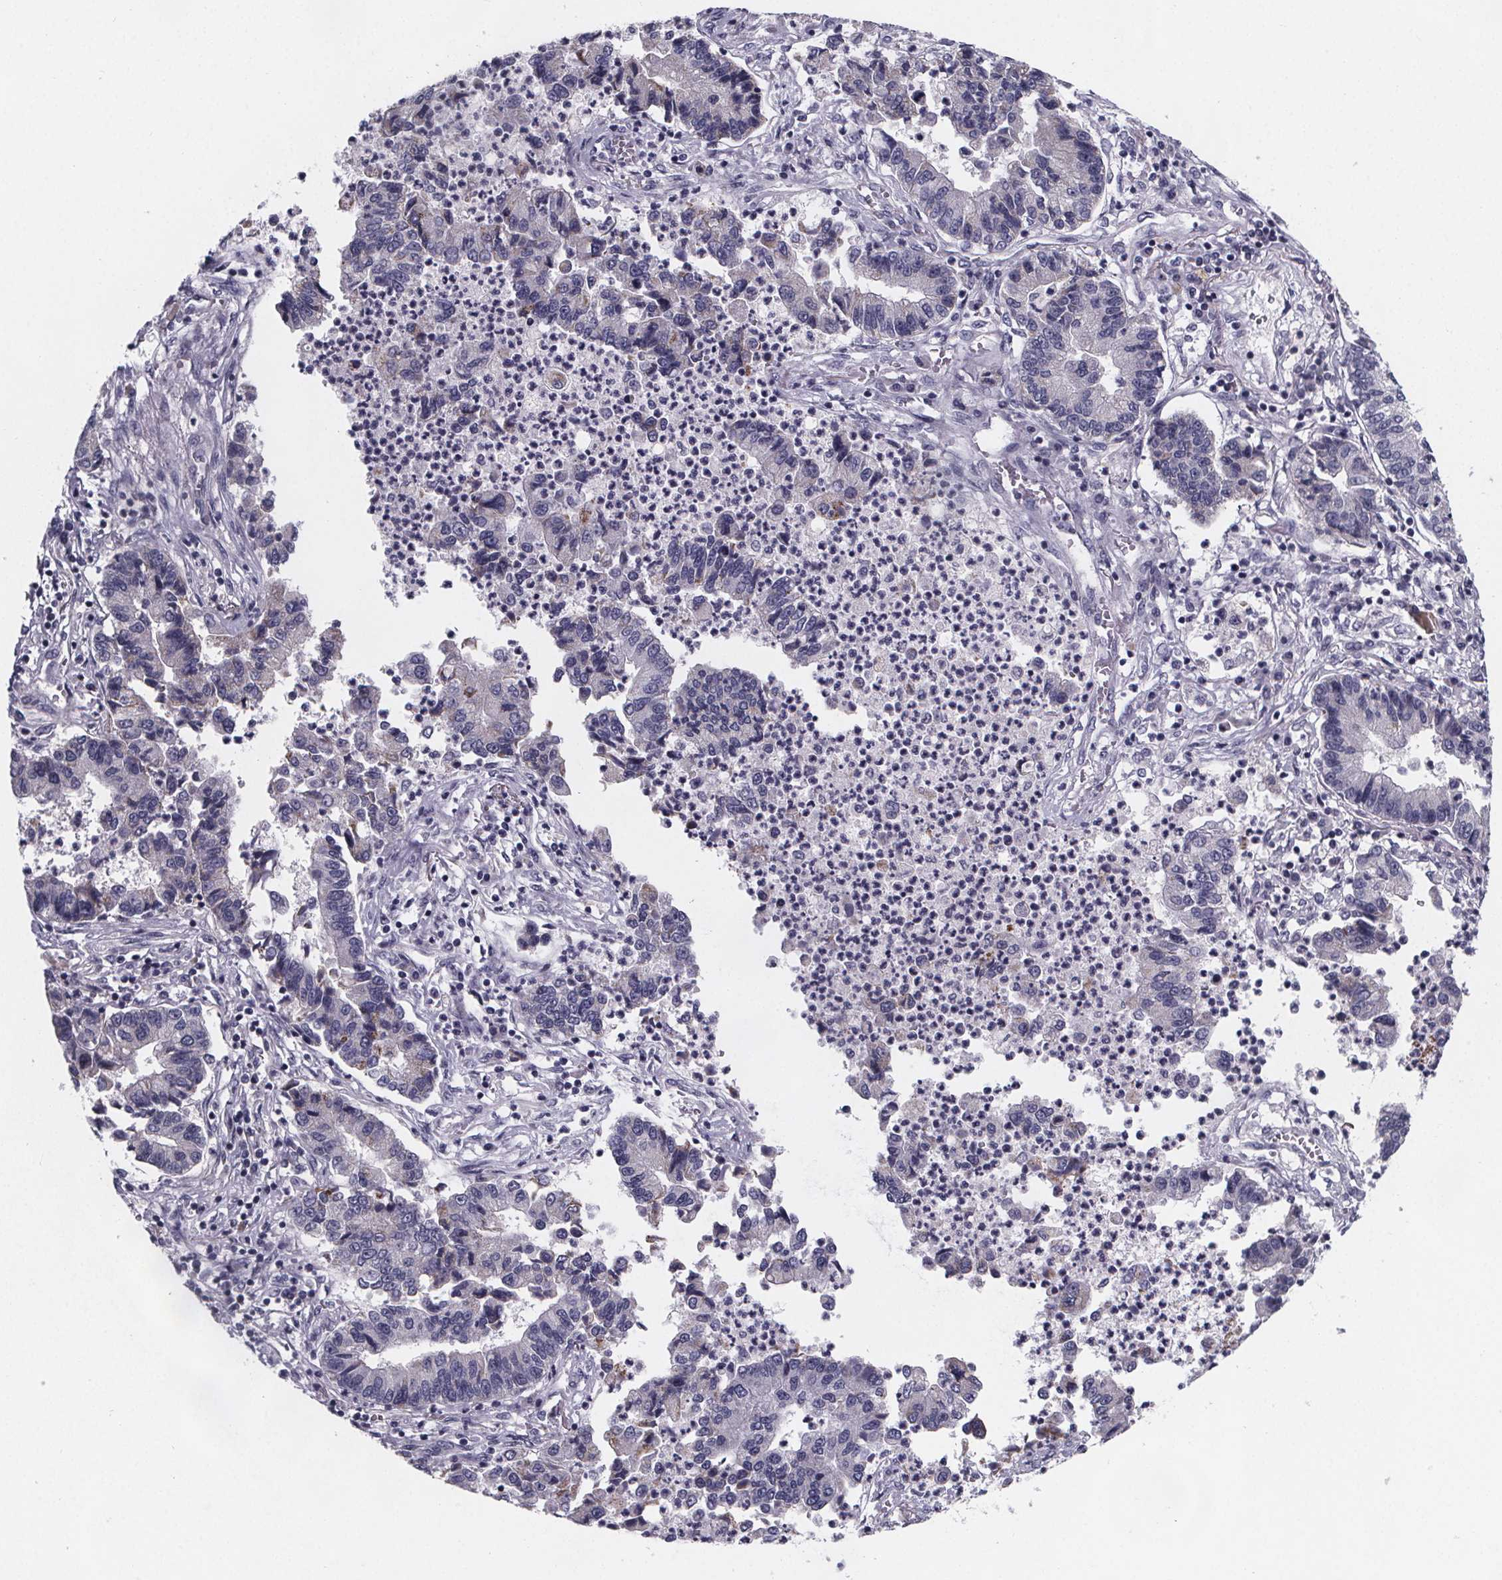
{"staining": {"intensity": "negative", "quantity": "none", "location": "none"}, "tissue": "lung cancer", "cell_type": "Tumor cells", "image_type": "cancer", "snomed": [{"axis": "morphology", "description": "Adenocarcinoma, NOS"}, {"axis": "topography", "description": "Lung"}], "caption": "Lung cancer was stained to show a protein in brown. There is no significant positivity in tumor cells.", "gene": "PAH", "patient": {"sex": "female", "age": 57}}